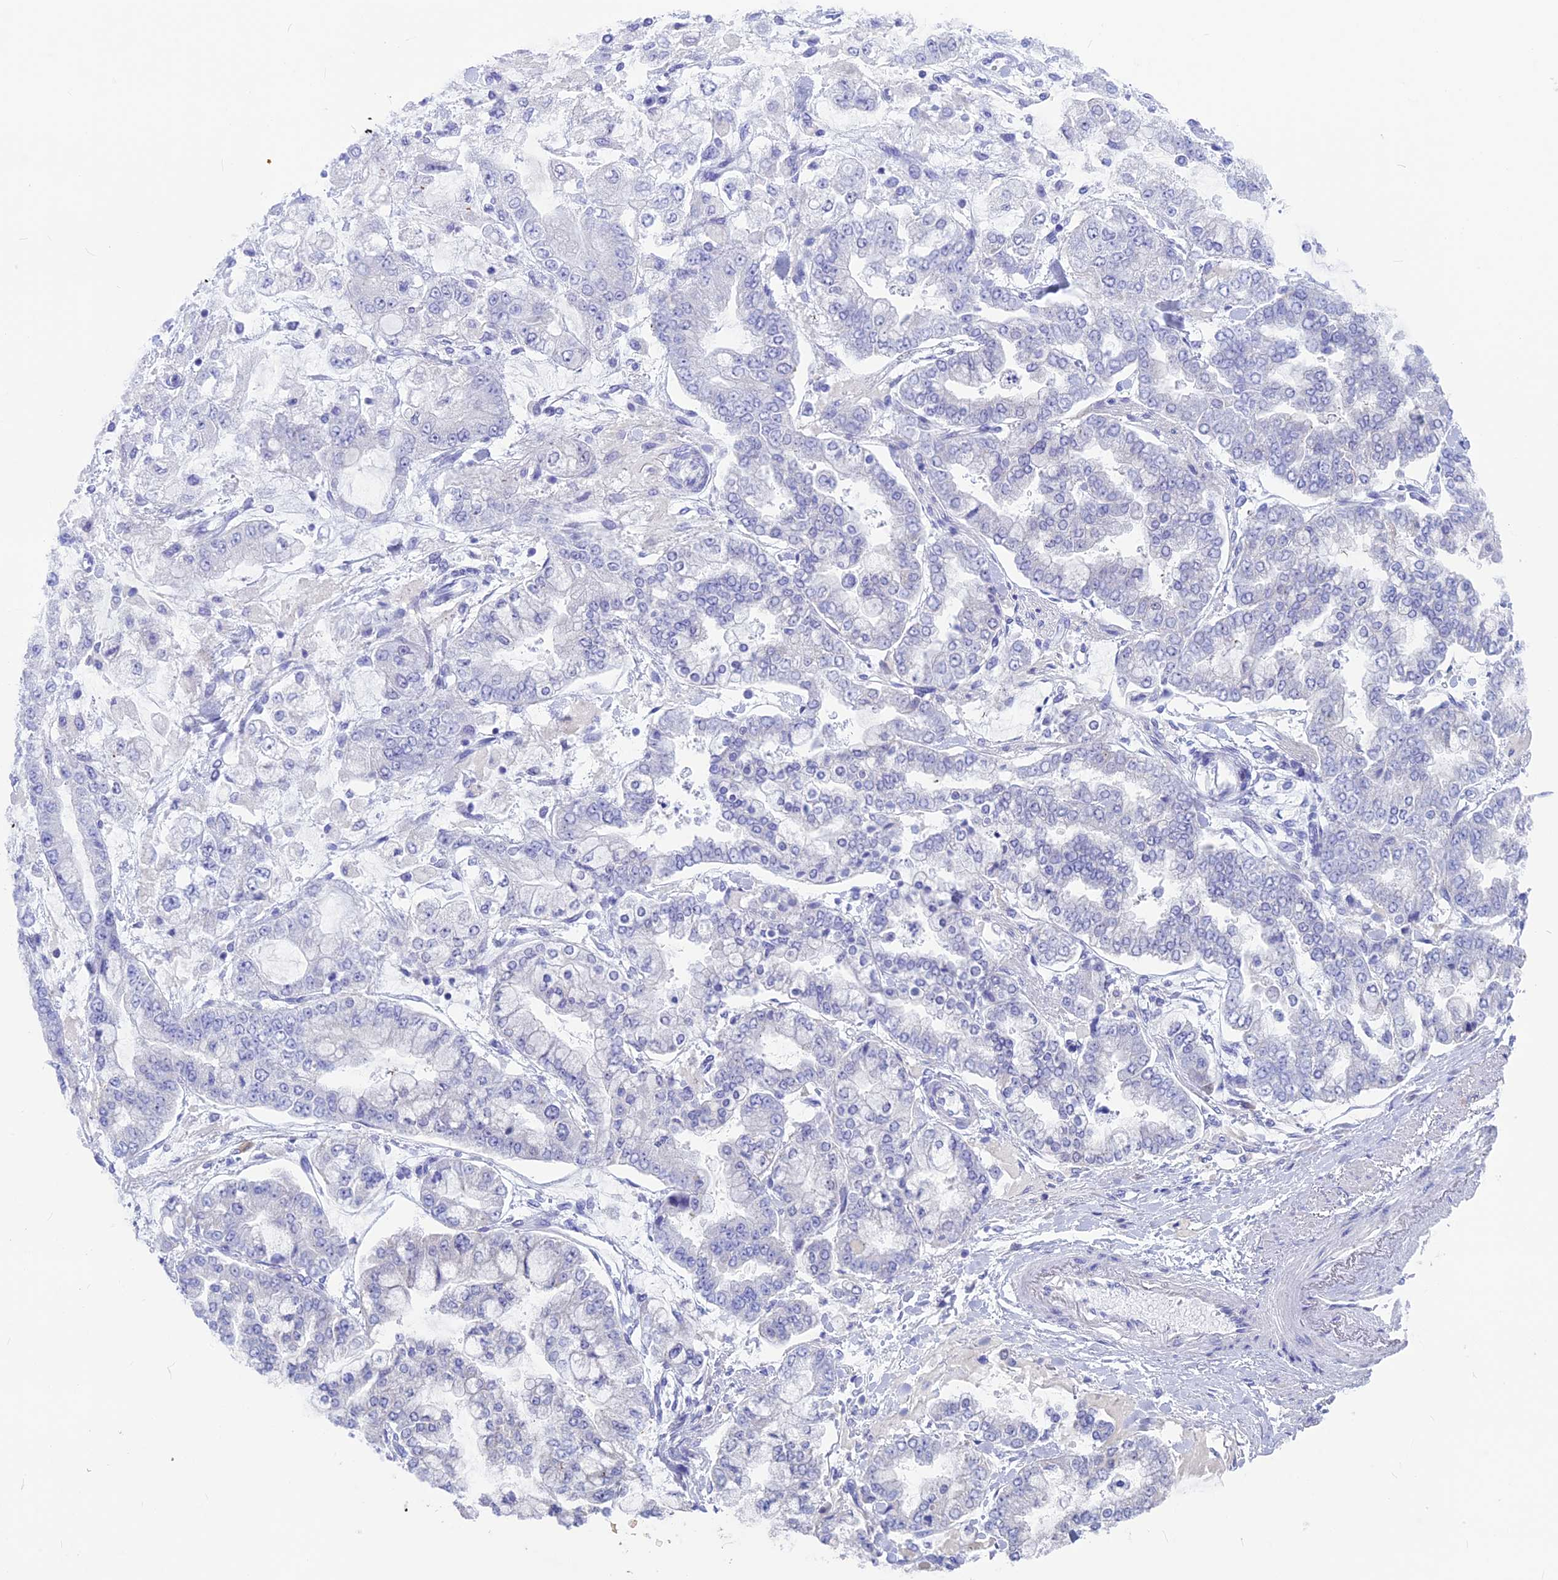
{"staining": {"intensity": "negative", "quantity": "none", "location": "none"}, "tissue": "stomach cancer", "cell_type": "Tumor cells", "image_type": "cancer", "snomed": [{"axis": "morphology", "description": "Normal tissue, NOS"}, {"axis": "morphology", "description": "Adenocarcinoma, NOS"}, {"axis": "topography", "description": "Stomach, upper"}, {"axis": "topography", "description": "Stomach"}], "caption": "Photomicrograph shows no significant protein expression in tumor cells of stomach adenocarcinoma.", "gene": "SNTN", "patient": {"sex": "male", "age": 76}}